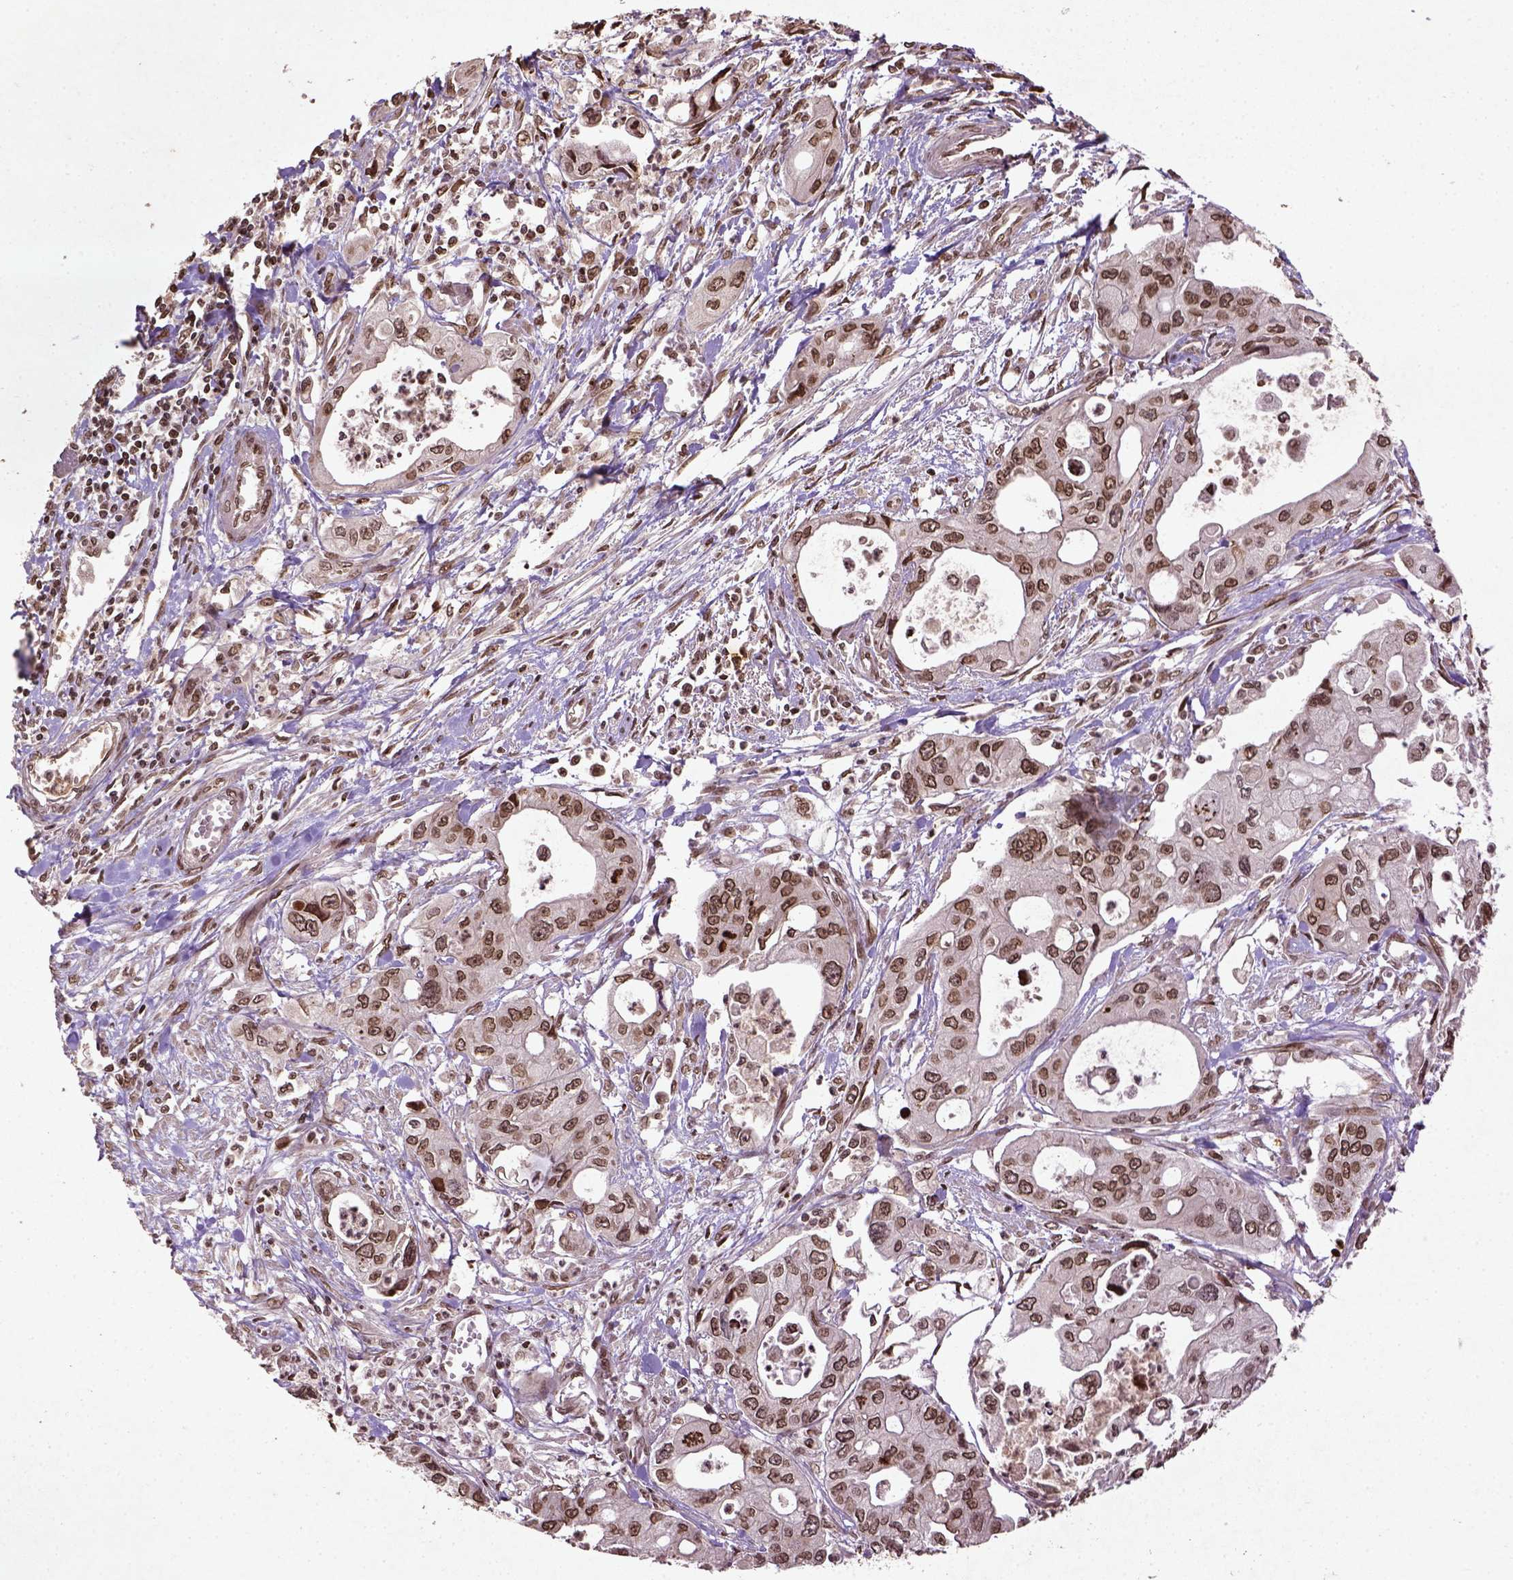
{"staining": {"intensity": "moderate", "quantity": ">75%", "location": "nuclear"}, "tissue": "pancreatic cancer", "cell_type": "Tumor cells", "image_type": "cancer", "snomed": [{"axis": "morphology", "description": "Adenocarcinoma, NOS"}, {"axis": "topography", "description": "Pancreas"}], "caption": "Protein expression analysis of human pancreatic adenocarcinoma reveals moderate nuclear positivity in approximately >75% of tumor cells.", "gene": "BANF1", "patient": {"sex": "male", "age": 70}}